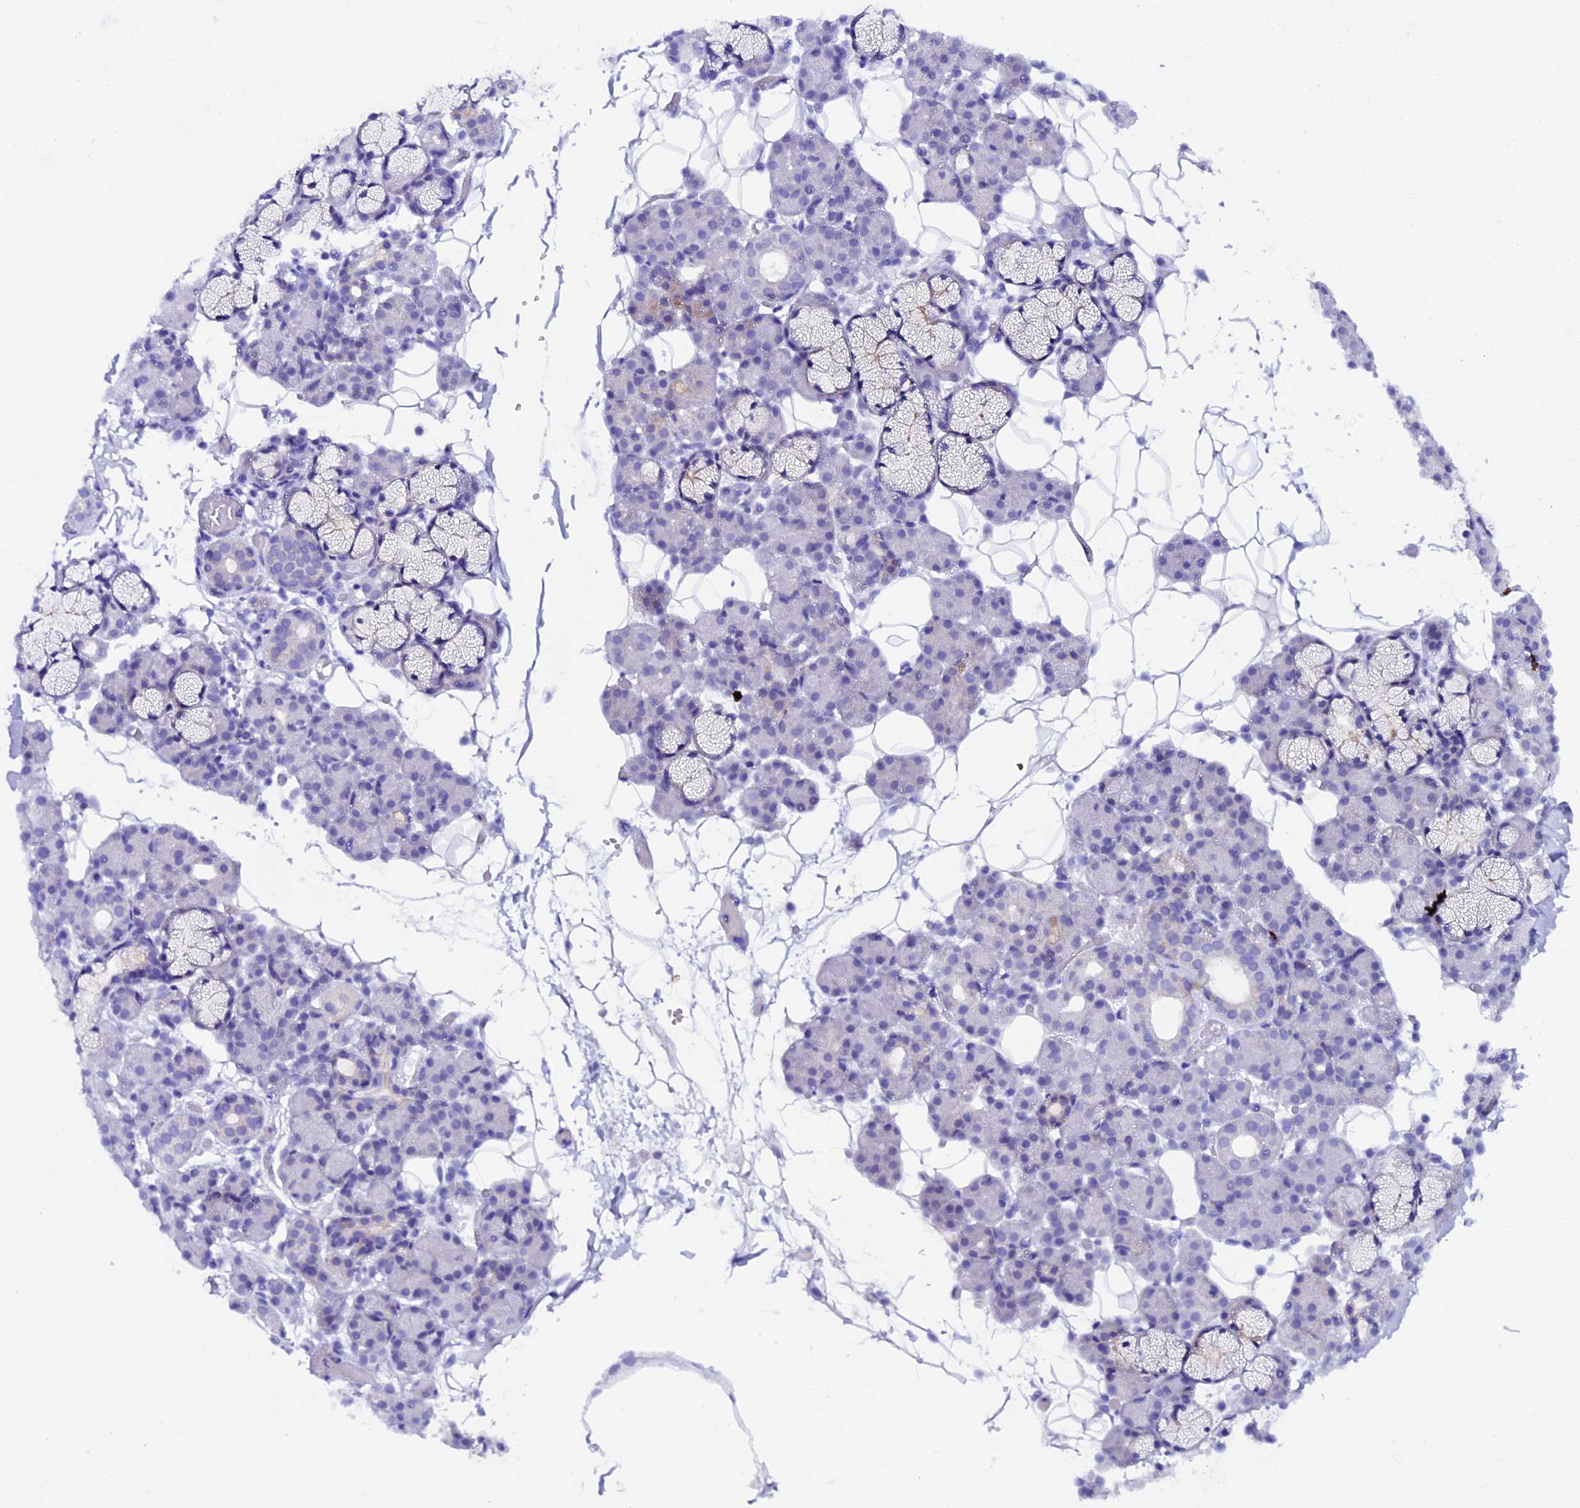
{"staining": {"intensity": "negative", "quantity": "none", "location": "none"}, "tissue": "salivary gland", "cell_type": "Glandular cells", "image_type": "normal", "snomed": [{"axis": "morphology", "description": "Normal tissue, NOS"}, {"axis": "topography", "description": "Salivary gland"}], "caption": "The immunohistochemistry photomicrograph has no significant positivity in glandular cells of salivary gland. Nuclei are stained in blue.", "gene": "XKR7", "patient": {"sex": "male", "age": 63}}